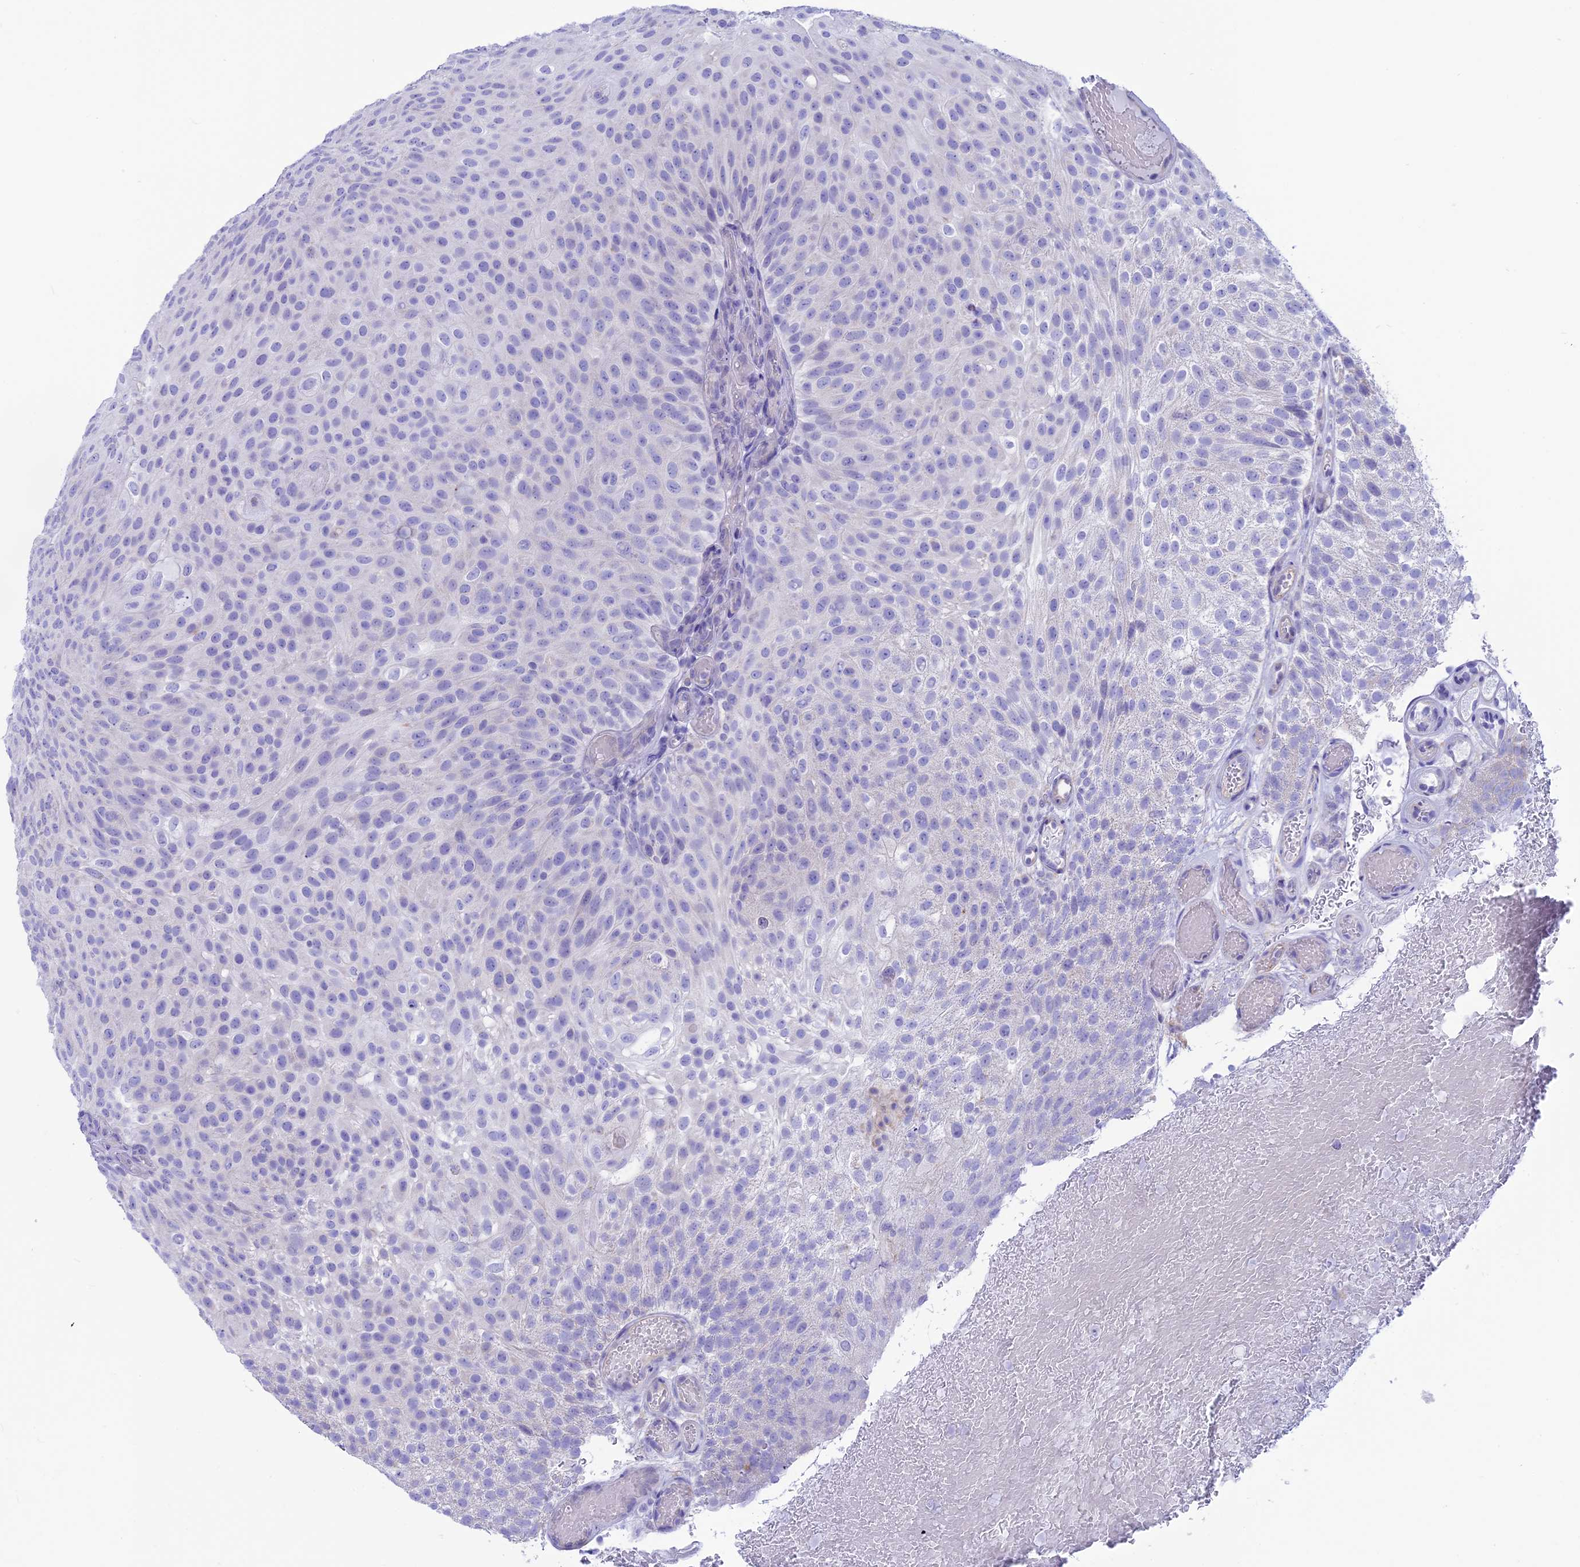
{"staining": {"intensity": "negative", "quantity": "none", "location": "none"}, "tissue": "urothelial cancer", "cell_type": "Tumor cells", "image_type": "cancer", "snomed": [{"axis": "morphology", "description": "Urothelial carcinoma, Low grade"}, {"axis": "topography", "description": "Urinary bladder"}], "caption": "Tumor cells show no significant protein positivity in urothelial cancer.", "gene": "GNGT2", "patient": {"sex": "male", "age": 78}}